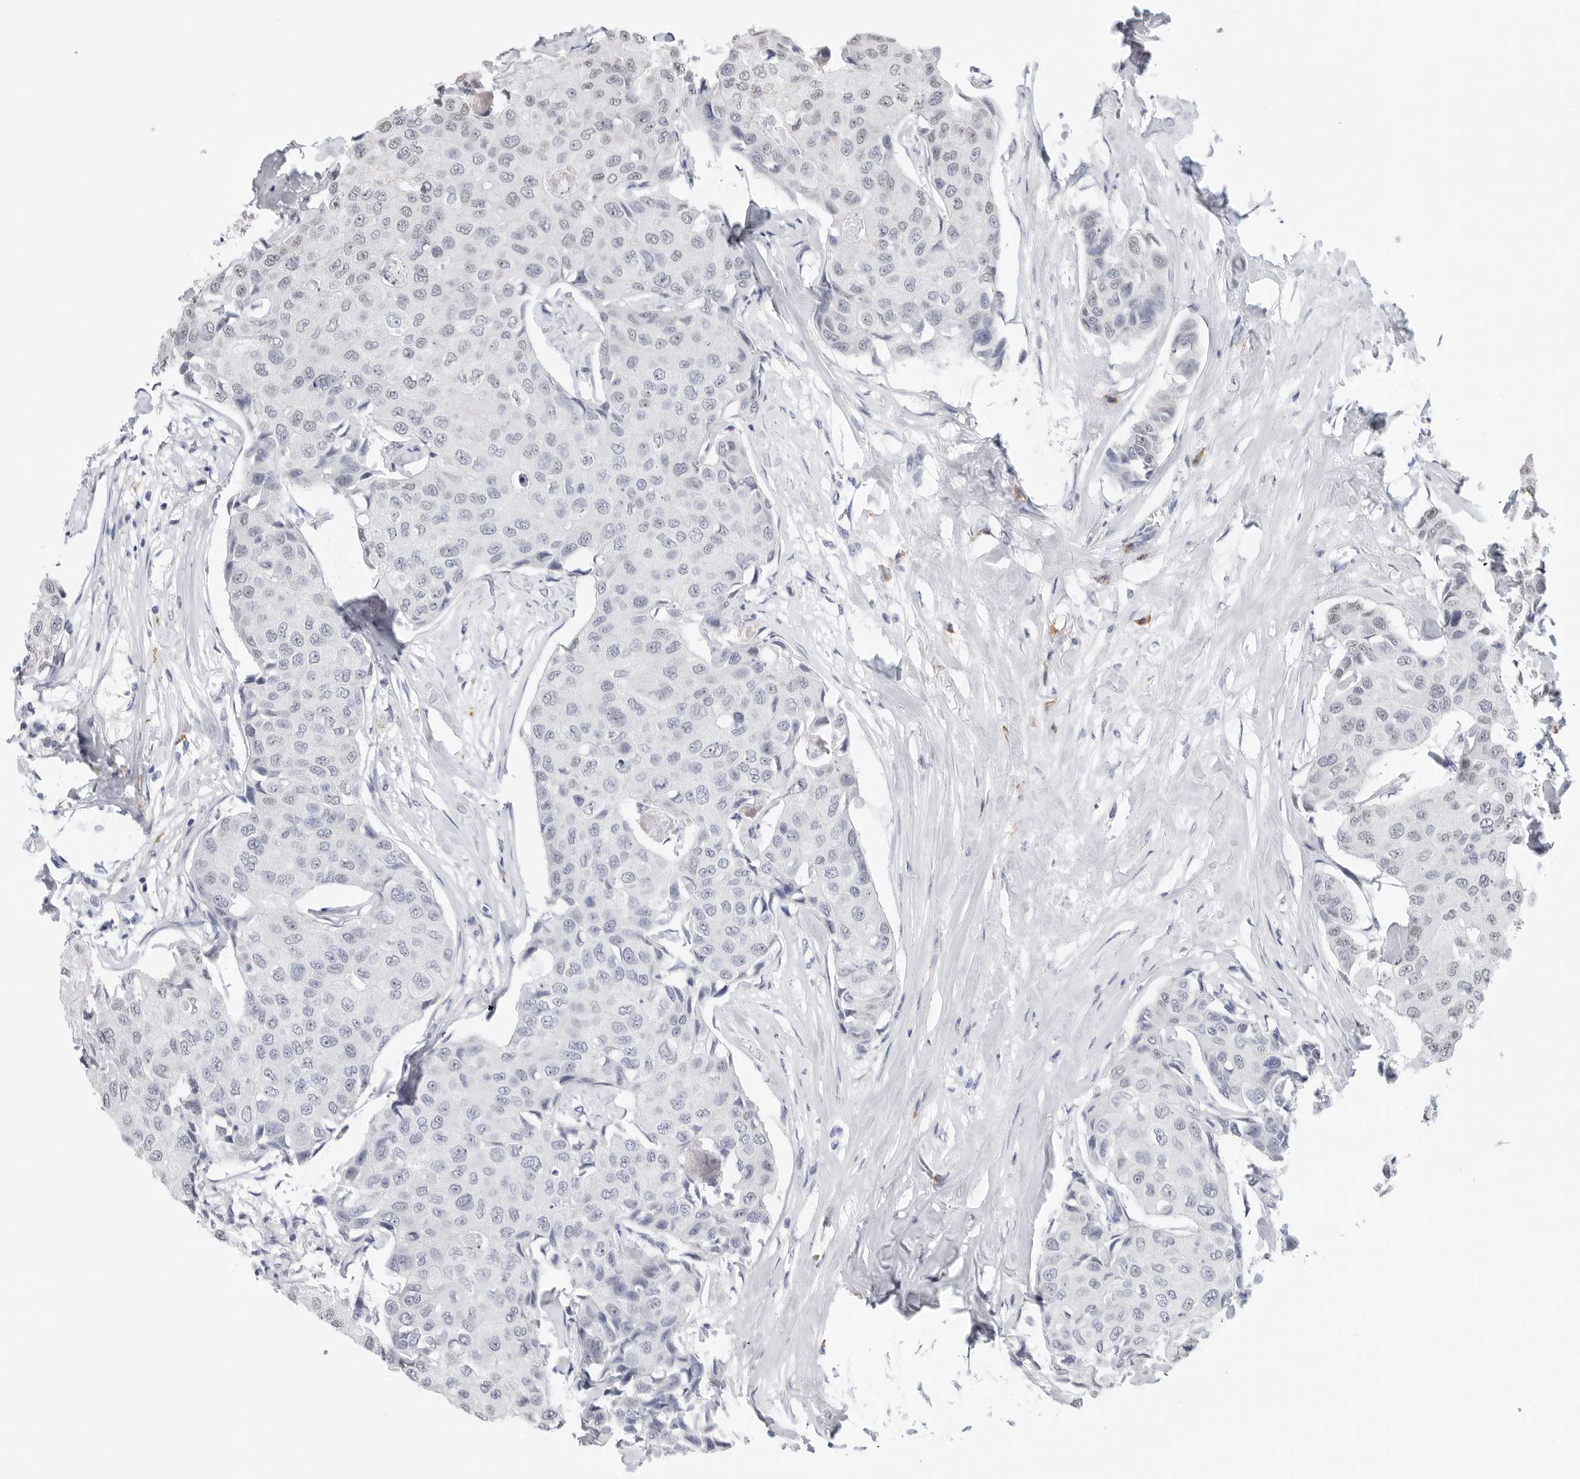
{"staining": {"intensity": "negative", "quantity": "none", "location": "none"}, "tissue": "breast cancer", "cell_type": "Tumor cells", "image_type": "cancer", "snomed": [{"axis": "morphology", "description": "Duct carcinoma"}, {"axis": "topography", "description": "Breast"}], "caption": "An image of intraductal carcinoma (breast) stained for a protein reveals no brown staining in tumor cells. (Stains: DAB (3,3'-diaminobenzidine) immunohistochemistry (IHC) with hematoxylin counter stain, Microscopy: brightfield microscopy at high magnification).", "gene": "ARHGEF10", "patient": {"sex": "female", "age": 80}}